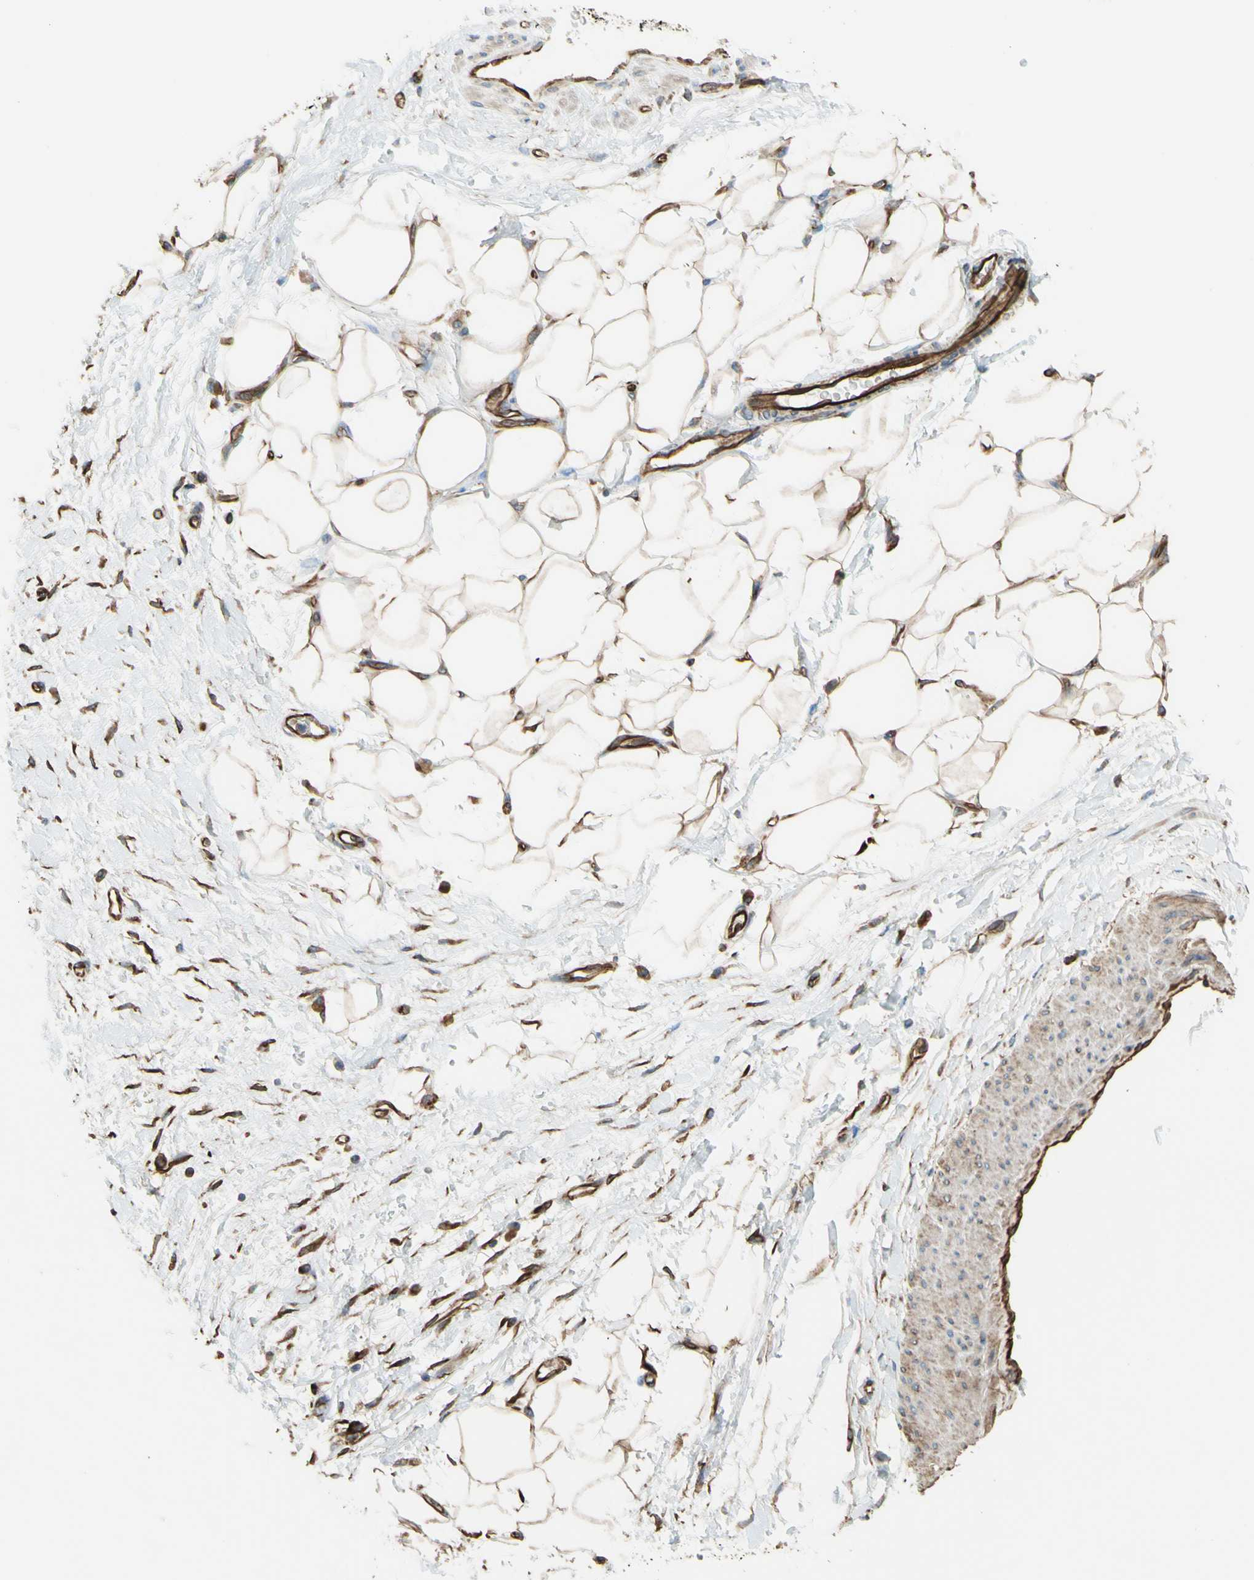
{"staining": {"intensity": "moderate", "quantity": ">75%", "location": "cytoplasmic/membranous"}, "tissue": "adipose tissue", "cell_type": "Adipocytes", "image_type": "normal", "snomed": [{"axis": "morphology", "description": "Normal tissue, NOS"}, {"axis": "morphology", "description": "Urothelial carcinoma, High grade"}, {"axis": "topography", "description": "Vascular tissue"}, {"axis": "topography", "description": "Urinary bladder"}], "caption": "A medium amount of moderate cytoplasmic/membranous positivity is appreciated in approximately >75% of adipocytes in normal adipose tissue. Using DAB (brown) and hematoxylin (blue) stains, captured at high magnification using brightfield microscopy.", "gene": "TRAF2", "patient": {"sex": "female", "age": 56}}